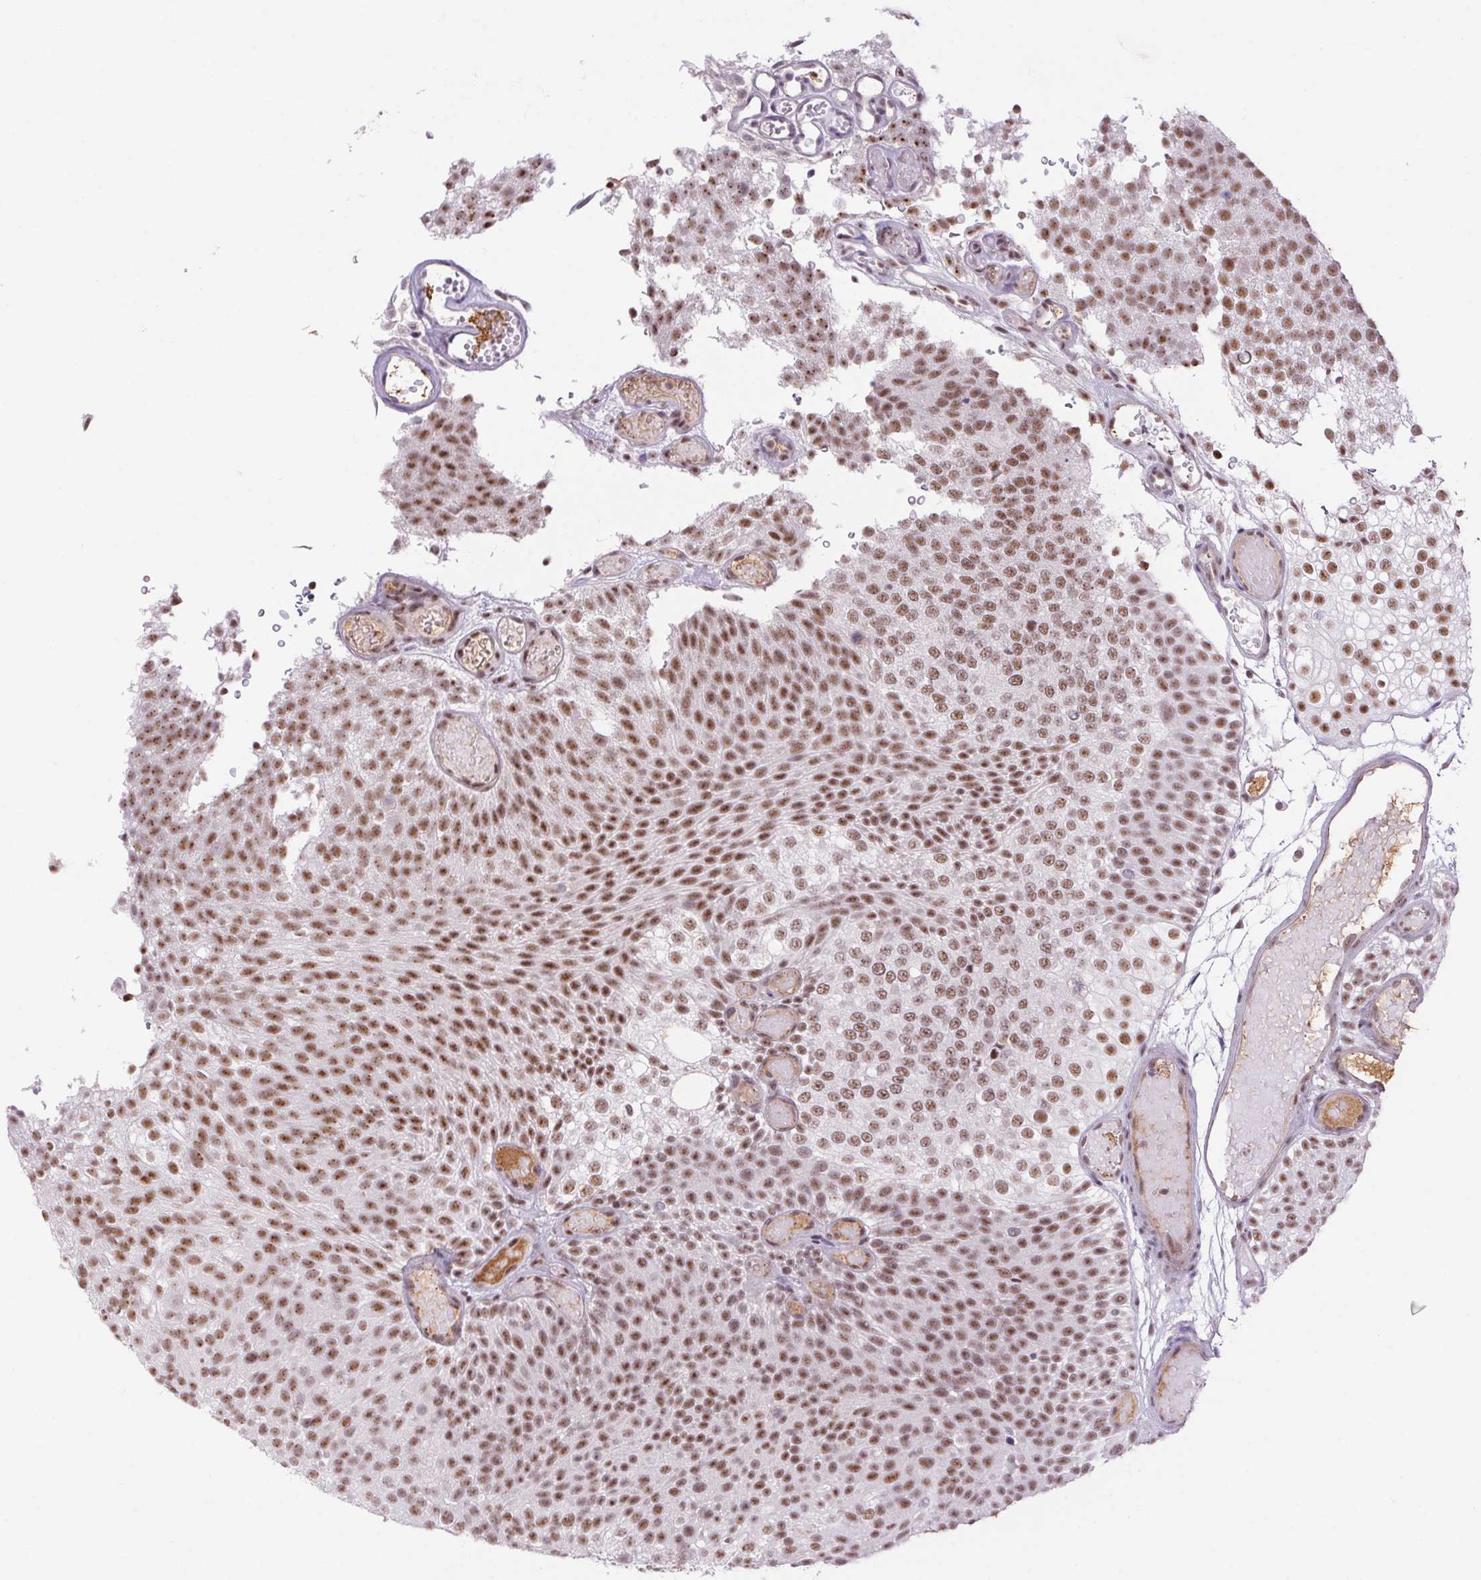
{"staining": {"intensity": "moderate", "quantity": ">75%", "location": "nuclear"}, "tissue": "urothelial cancer", "cell_type": "Tumor cells", "image_type": "cancer", "snomed": [{"axis": "morphology", "description": "Urothelial carcinoma, Low grade"}, {"axis": "topography", "description": "Urinary bladder"}], "caption": "The photomicrograph reveals a brown stain indicating the presence of a protein in the nuclear of tumor cells in urothelial cancer.", "gene": "DDX17", "patient": {"sex": "male", "age": 78}}